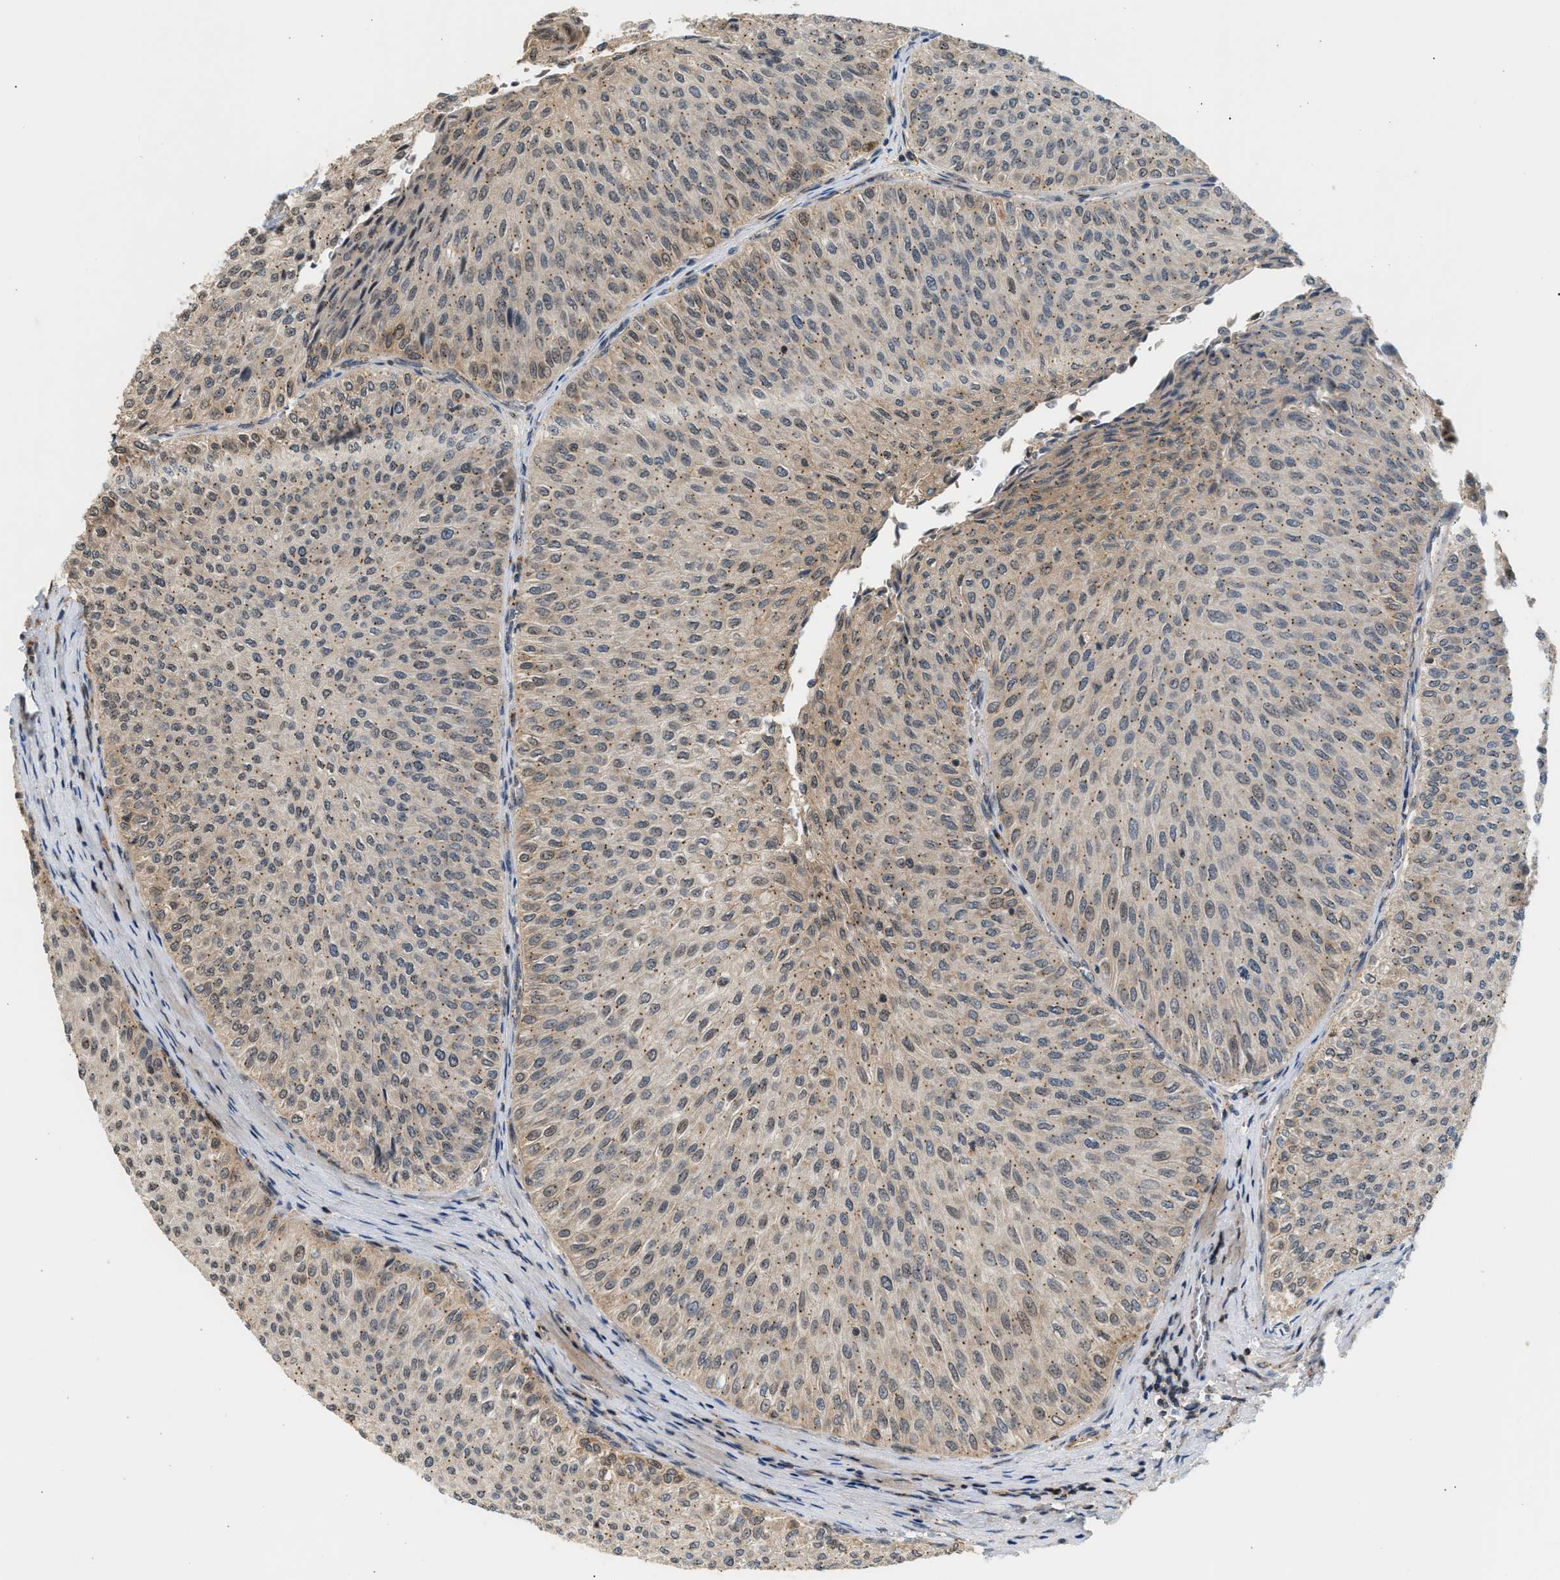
{"staining": {"intensity": "weak", "quantity": ">75%", "location": "cytoplasmic/membranous"}, "tissue": "urothelial cancer", "cell_type": "Tumor cells", "image_type": "cancer", "snomed": [{"axis": "morphology", "description": "Urothelial carcinoma, Low grade"}, {"axis": "topography", "description": "Urinary bladder"}], "caption": "High-magnification brightfield microscopy of urothelial cancer stained with DAB (brown) and counterstained with hematoxylin (blue). tumor cells exhibit weak cytoplasmic/membranous positivity is identified in approximately>75% of cells. Immunohistochemistry (ihc) stains the protein of interest in brown and the nuclei are stained blue.", "gene": "MAP2K5", "patient": {"sex": "male", "age": 78}}